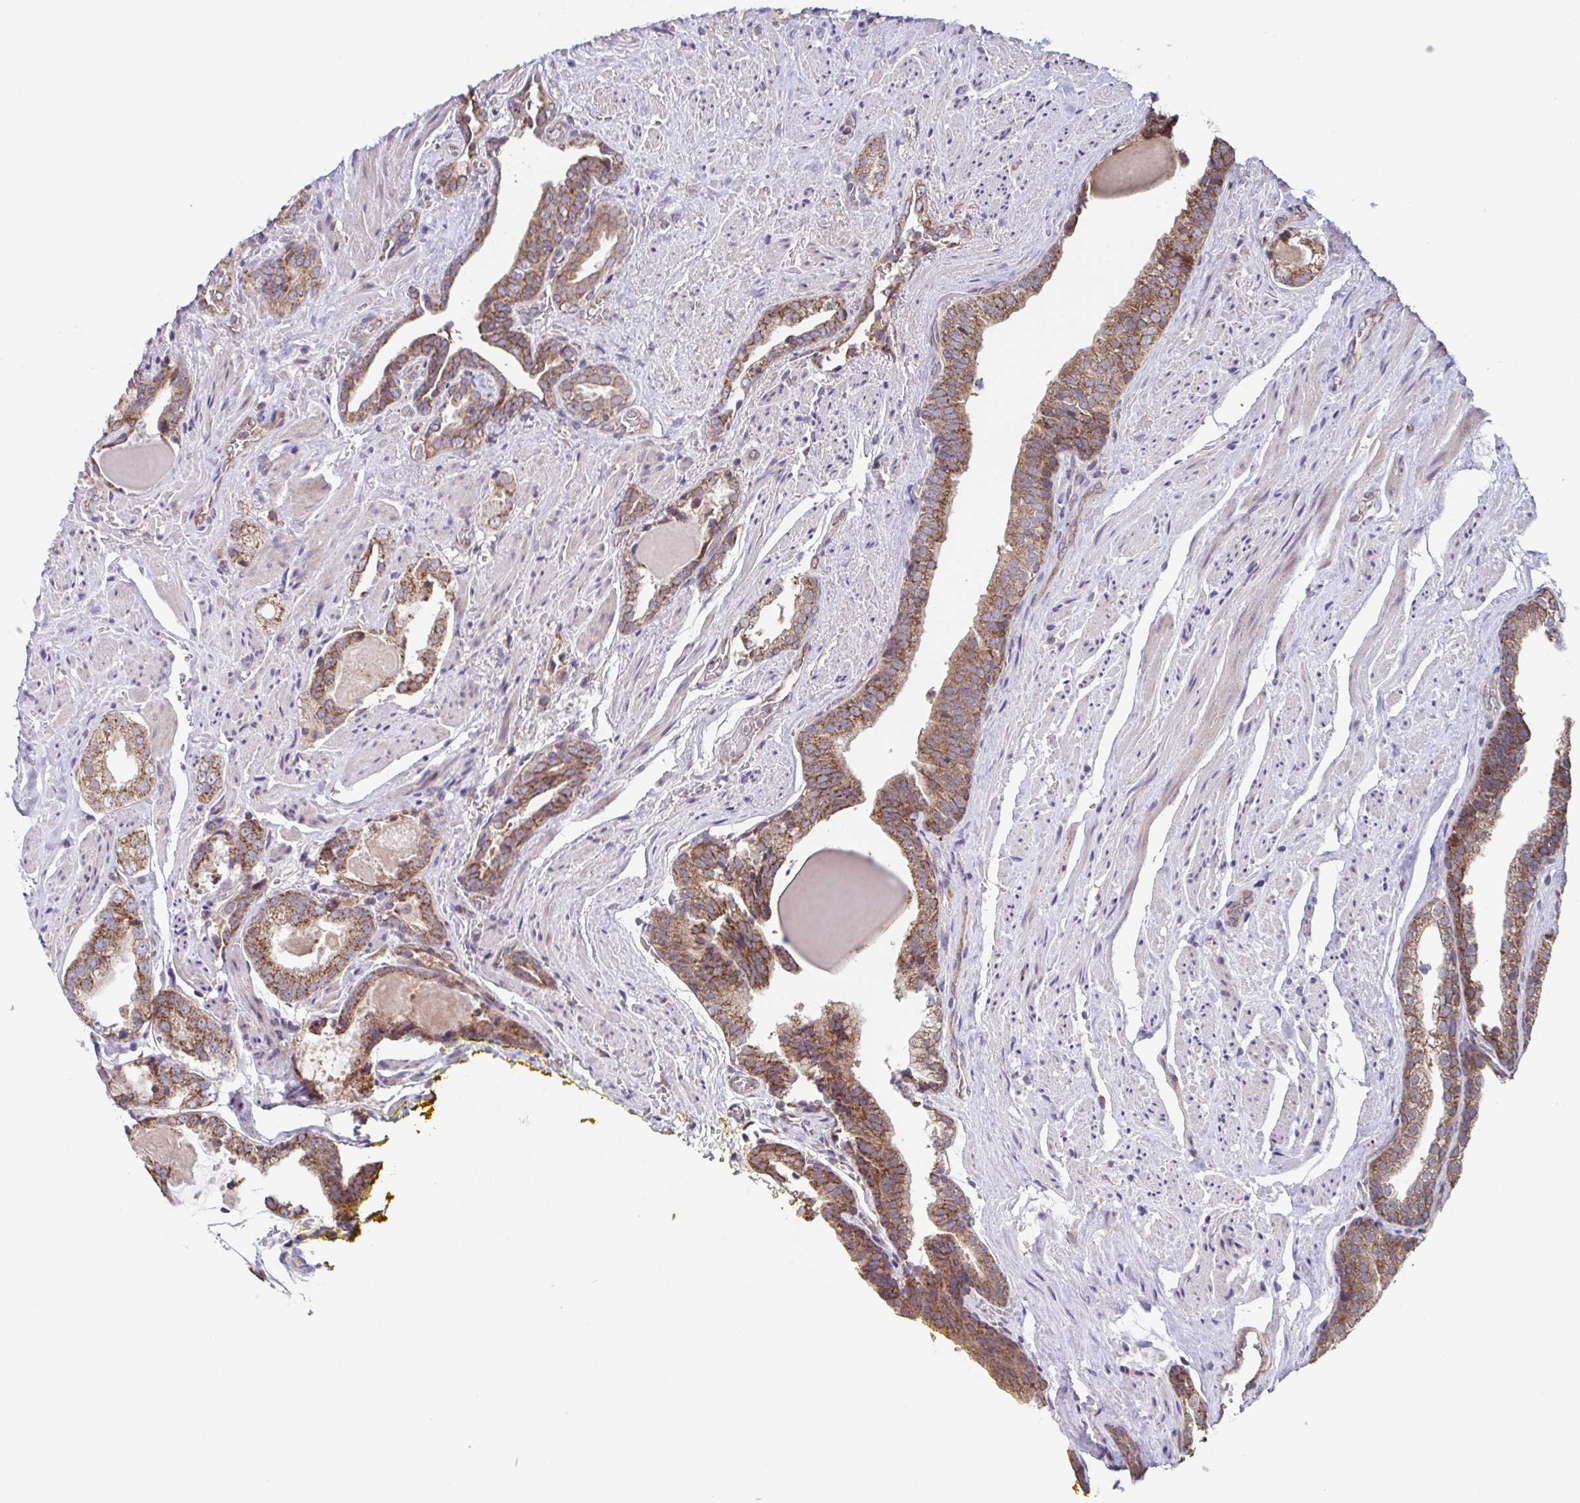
{"staining": {"intensity": "moderate", "quantity": ">75%", "location": "cytoplasmic/membranous"}, "tissue": "prostate cancer", "cell_type": "Tumor cells", "image_type": "cancer", "snomed": [{"axis": "morphology", "description": "Adenocarcinoma, High grade"}, {"axis": "topography", "description": "Prostate"}], "caption": "Protein staining by IHC displays moderate cytoplasmic/membranous staining in approximately >75% of tumor cells in prostate adenocarcinoma (high-grade).", "gene": "TTC19", "patient": {"sex": "male", "age": 65}}